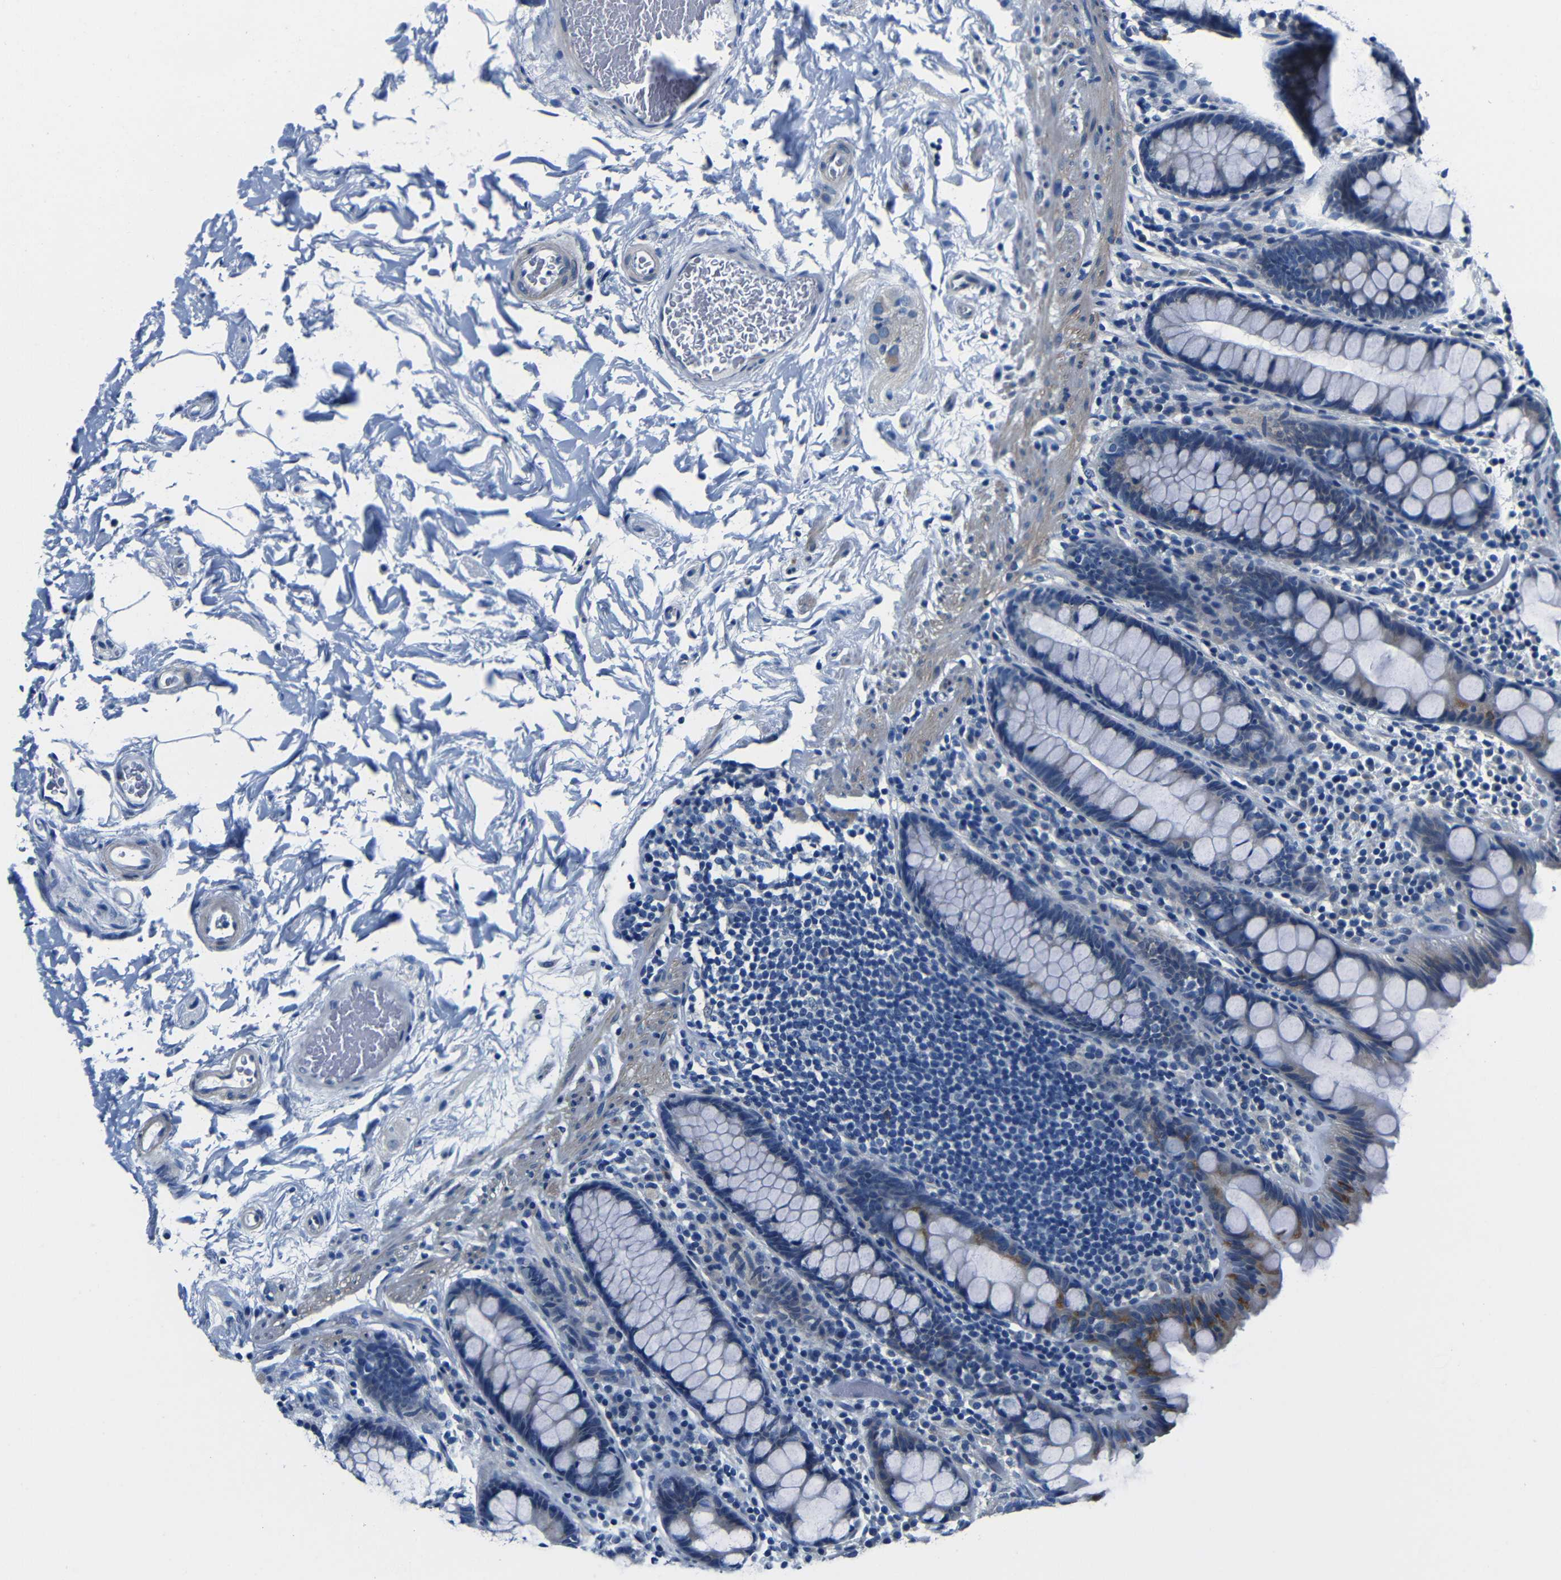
{"staining": {"intensity": "weak", "quantity": ">75%", "location": "cytoplasmic/membranous"}, "tissue": "colon", "cell_type": "Endothelial cells", "image_type": "normal", "snomed": [{"axis": "morphology", "description": "Normal tissue, NOS"}, {"axis": "topography", "description": "Colon"}], "caption": "About >75% of endothelial cells in normal human colon reveal weak cytoplasmic/membranous protein positivity as visualized by brown immunohistochemical staining.", "gene": "TNFAIP1", "patient": {"sex": "female", "age": 80}}